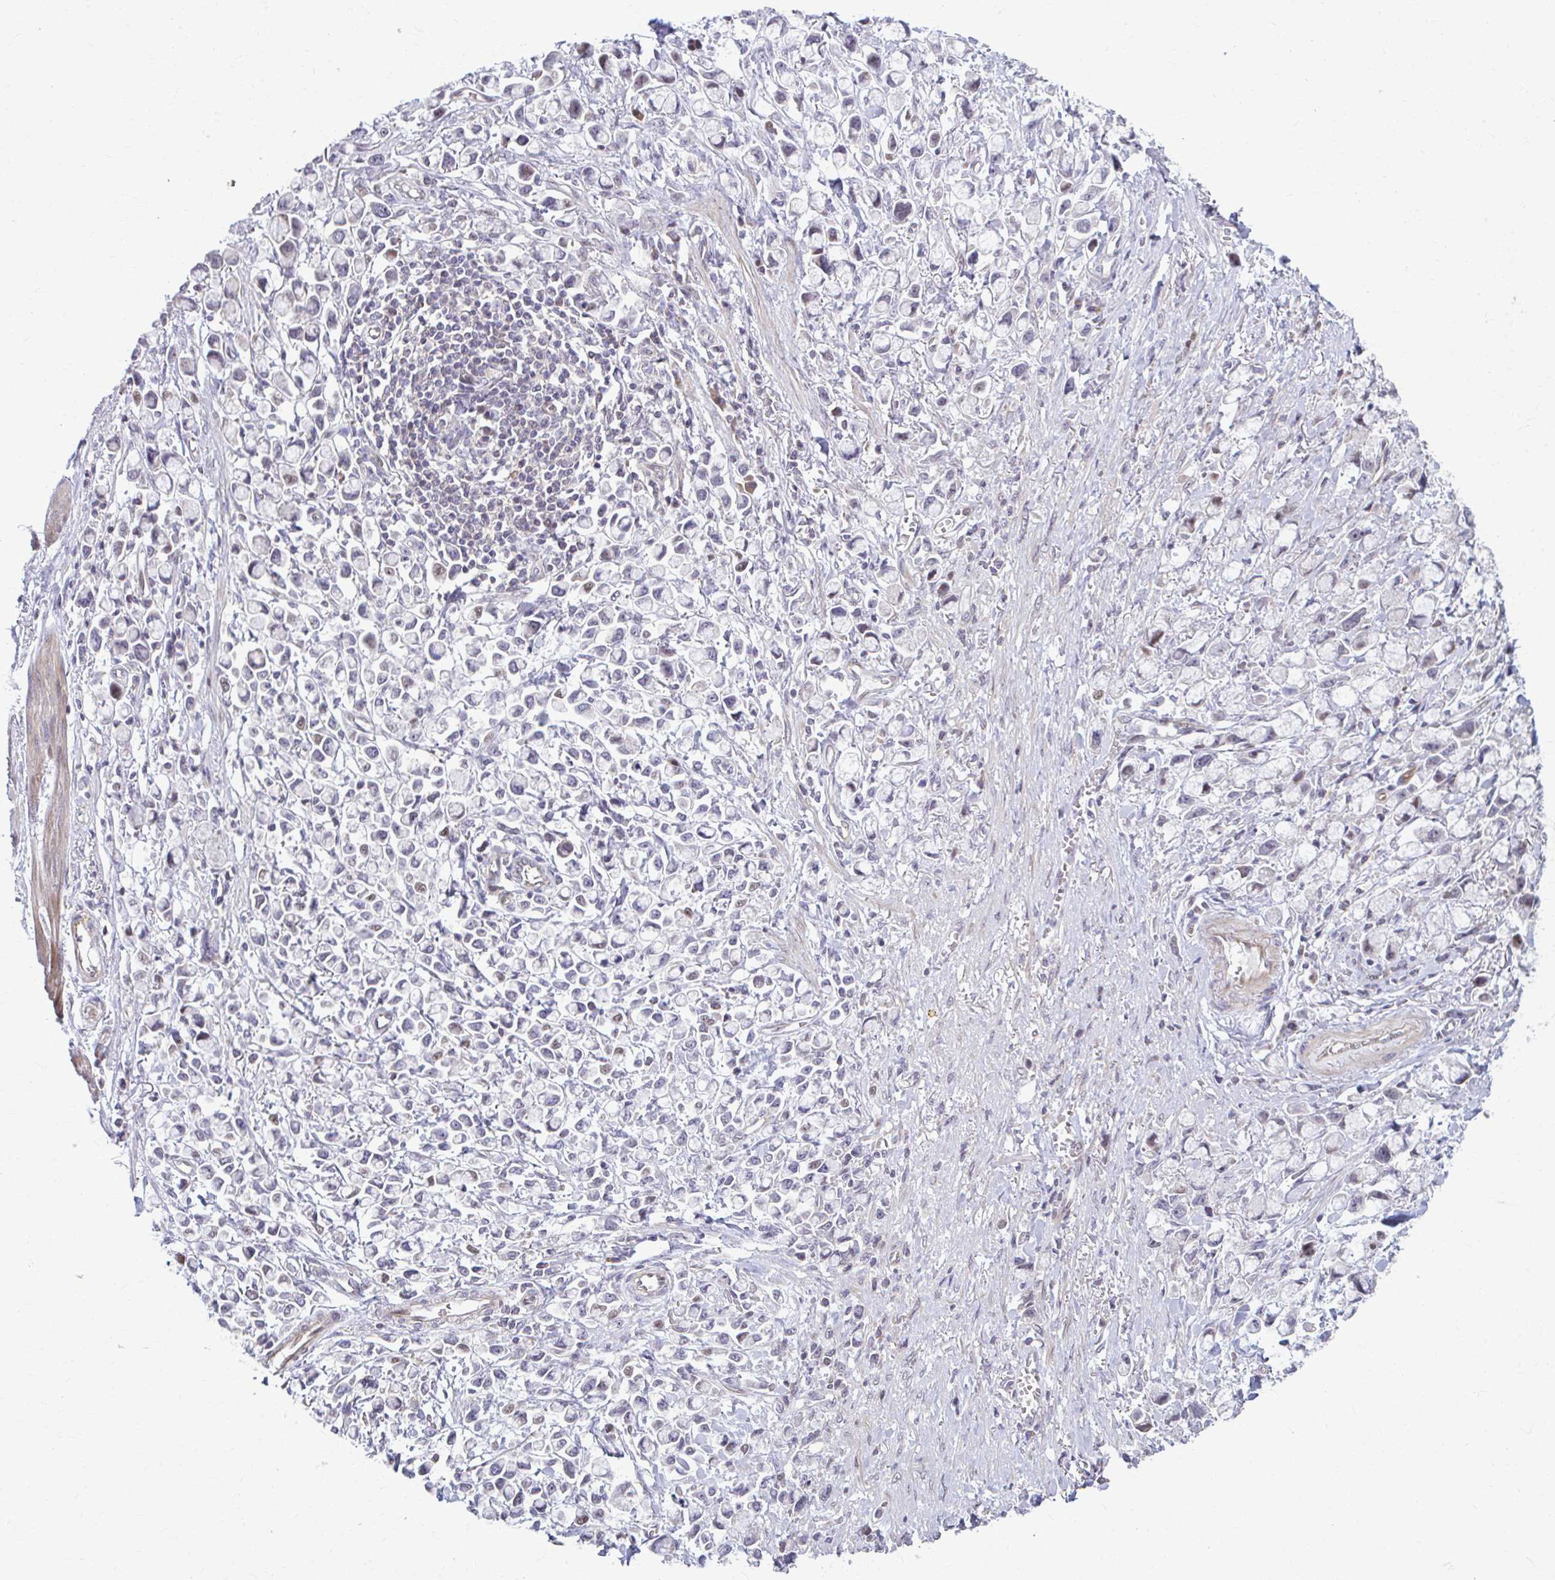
{"staining": {"intensity": "moderate", "quantity": "<25%", "location": "nuclear"}, "tissue": "stomach cancer", "cell_type": "Tumor cells", "image_type": "cancer", "snomed": [{"axis": "morphology", "description": "Adenocarcinoma, NOS"}, {"axis": "topography", "description": "Stomach"}], "caption": "Adenocarcinoma (stomach) tissue reveals moderate nuclear staining in about <25% of tumor cells", "gene": "MAF1", "patient": {"sex": "female", "age": 81}}